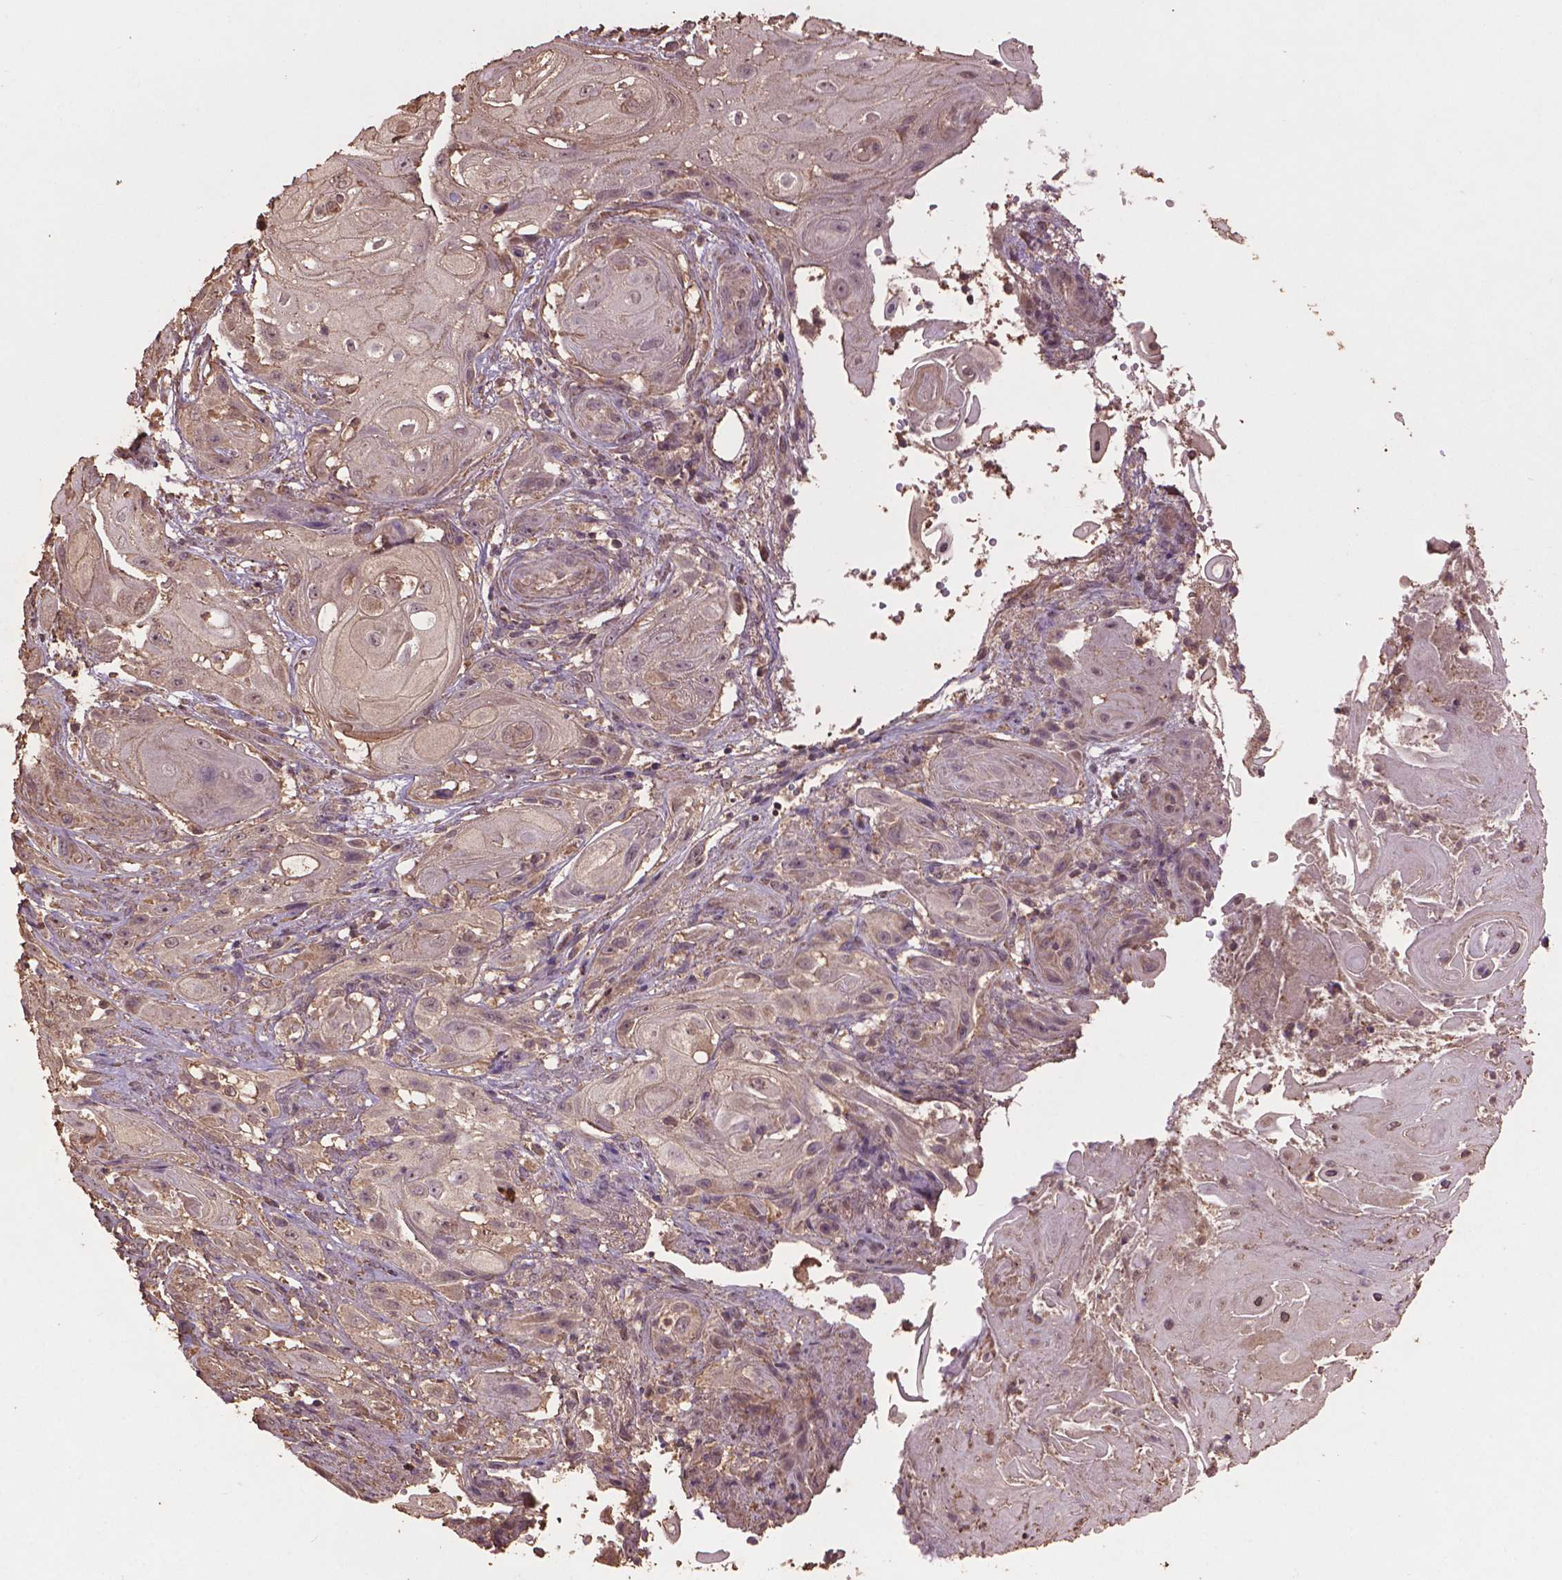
{"staining": {"intensity": "negative", "quantity": "none", "location": "none"}, "tissue": "skin cancer", "cell_type": "Tumor cells", "image_type": "cancer", "snomed": [{"axis": "morphology", "description": "Squamous cell carcinoma, NOS"}, {"axis": "topography", "description": "Skin"}], "caption": "A micrograph of skin cancer stained for a protein demonstrates no brown staining in tumor cells.", "gene": "BABAM1", "patient": {"sex": "male", "age": 62}}